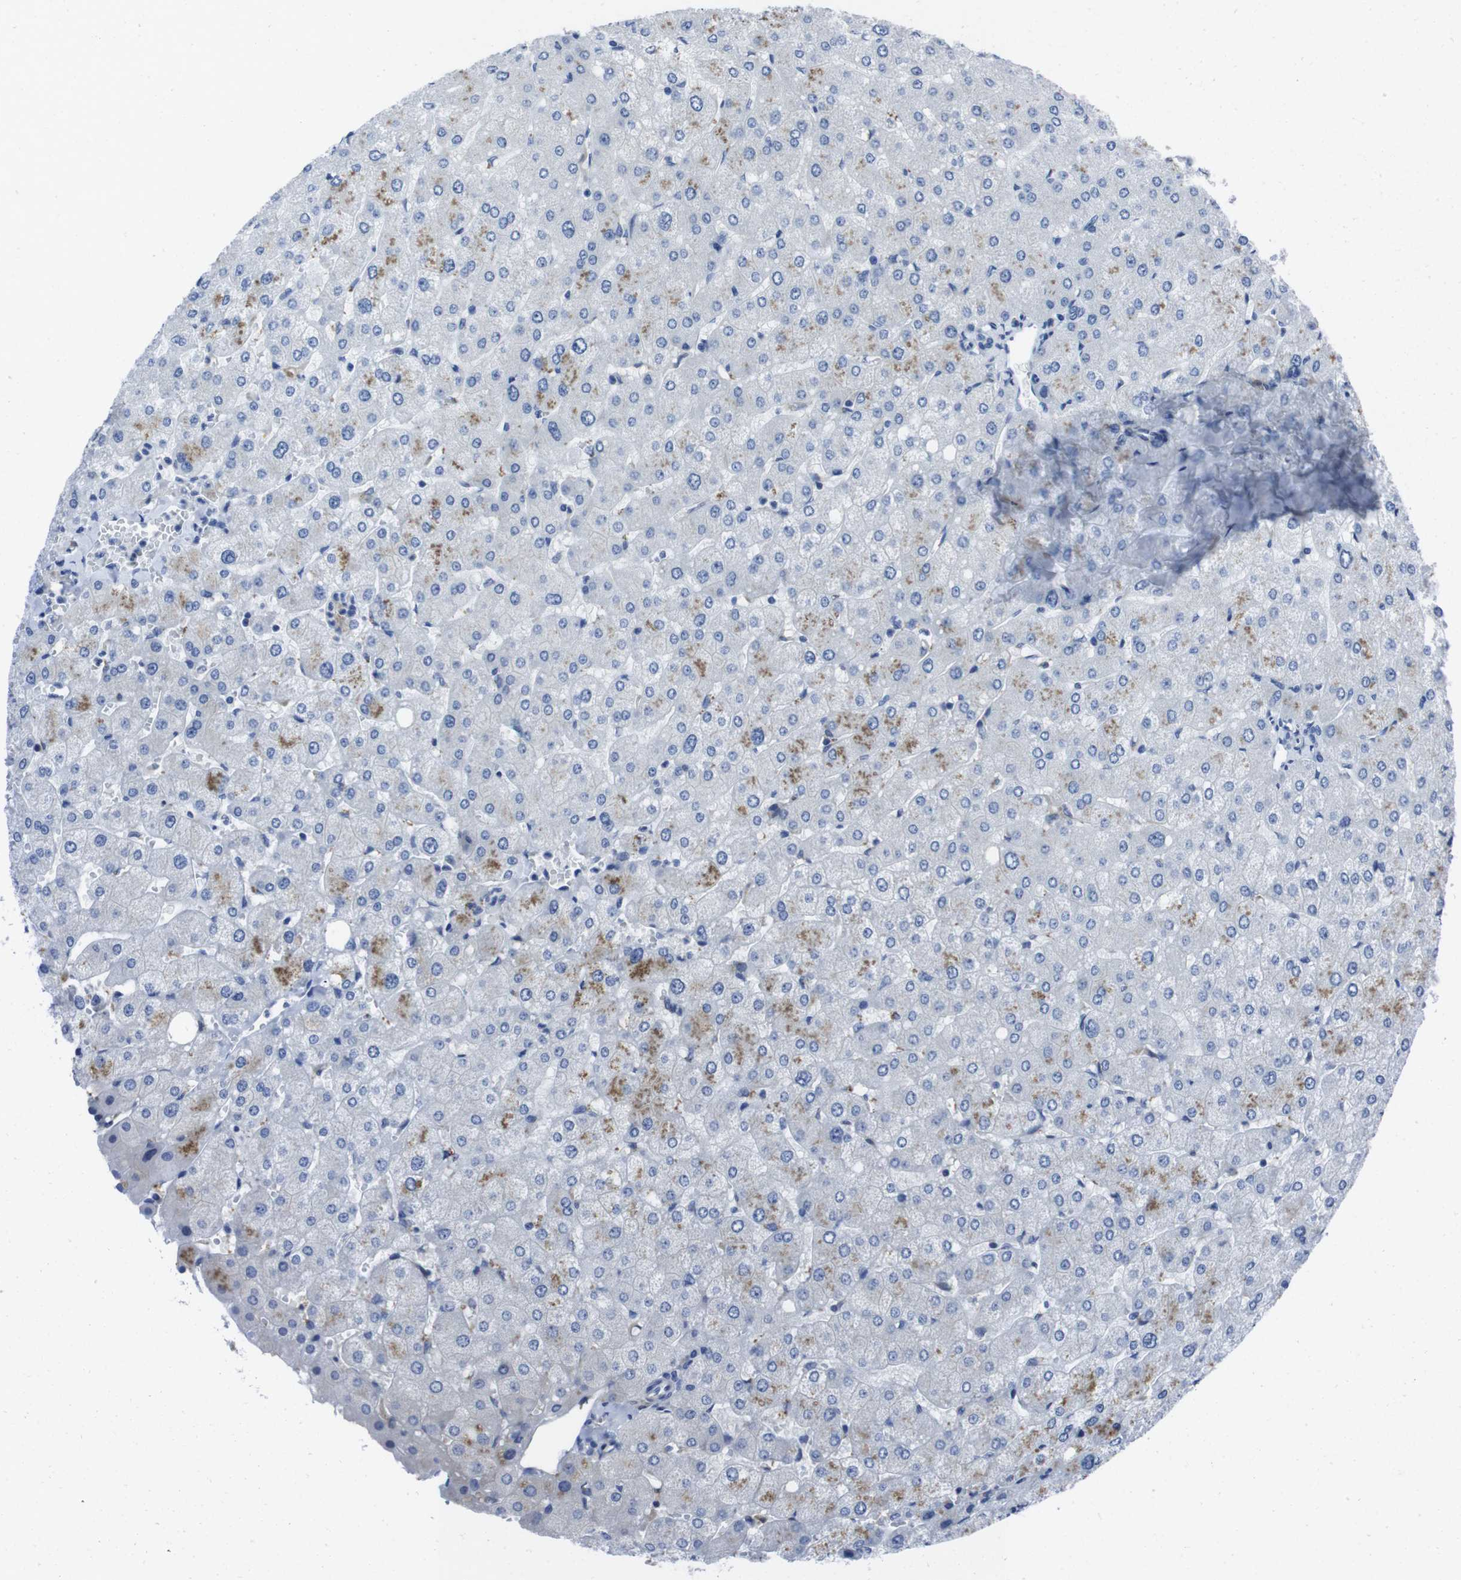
{"staining": {"intensity": "negative", "quantity": "none", "location": "none"}, "tissue": "liver", "cell_type": "Cholangiocytes", "image_type": "normal", "snomed": [{"axis": "morphology", "description": "Normal tissue, NOS"}, {"axis": "topography", "description": "Liver"}], "caption": "Immunohistochemistry (IHC) photomicrograph of unremarkable liver stained for a protein (brown), which shows no positivity in cholangiocytes.", "gene": "EIF4A1", "patient": {"sex": "male", "age": 55}}